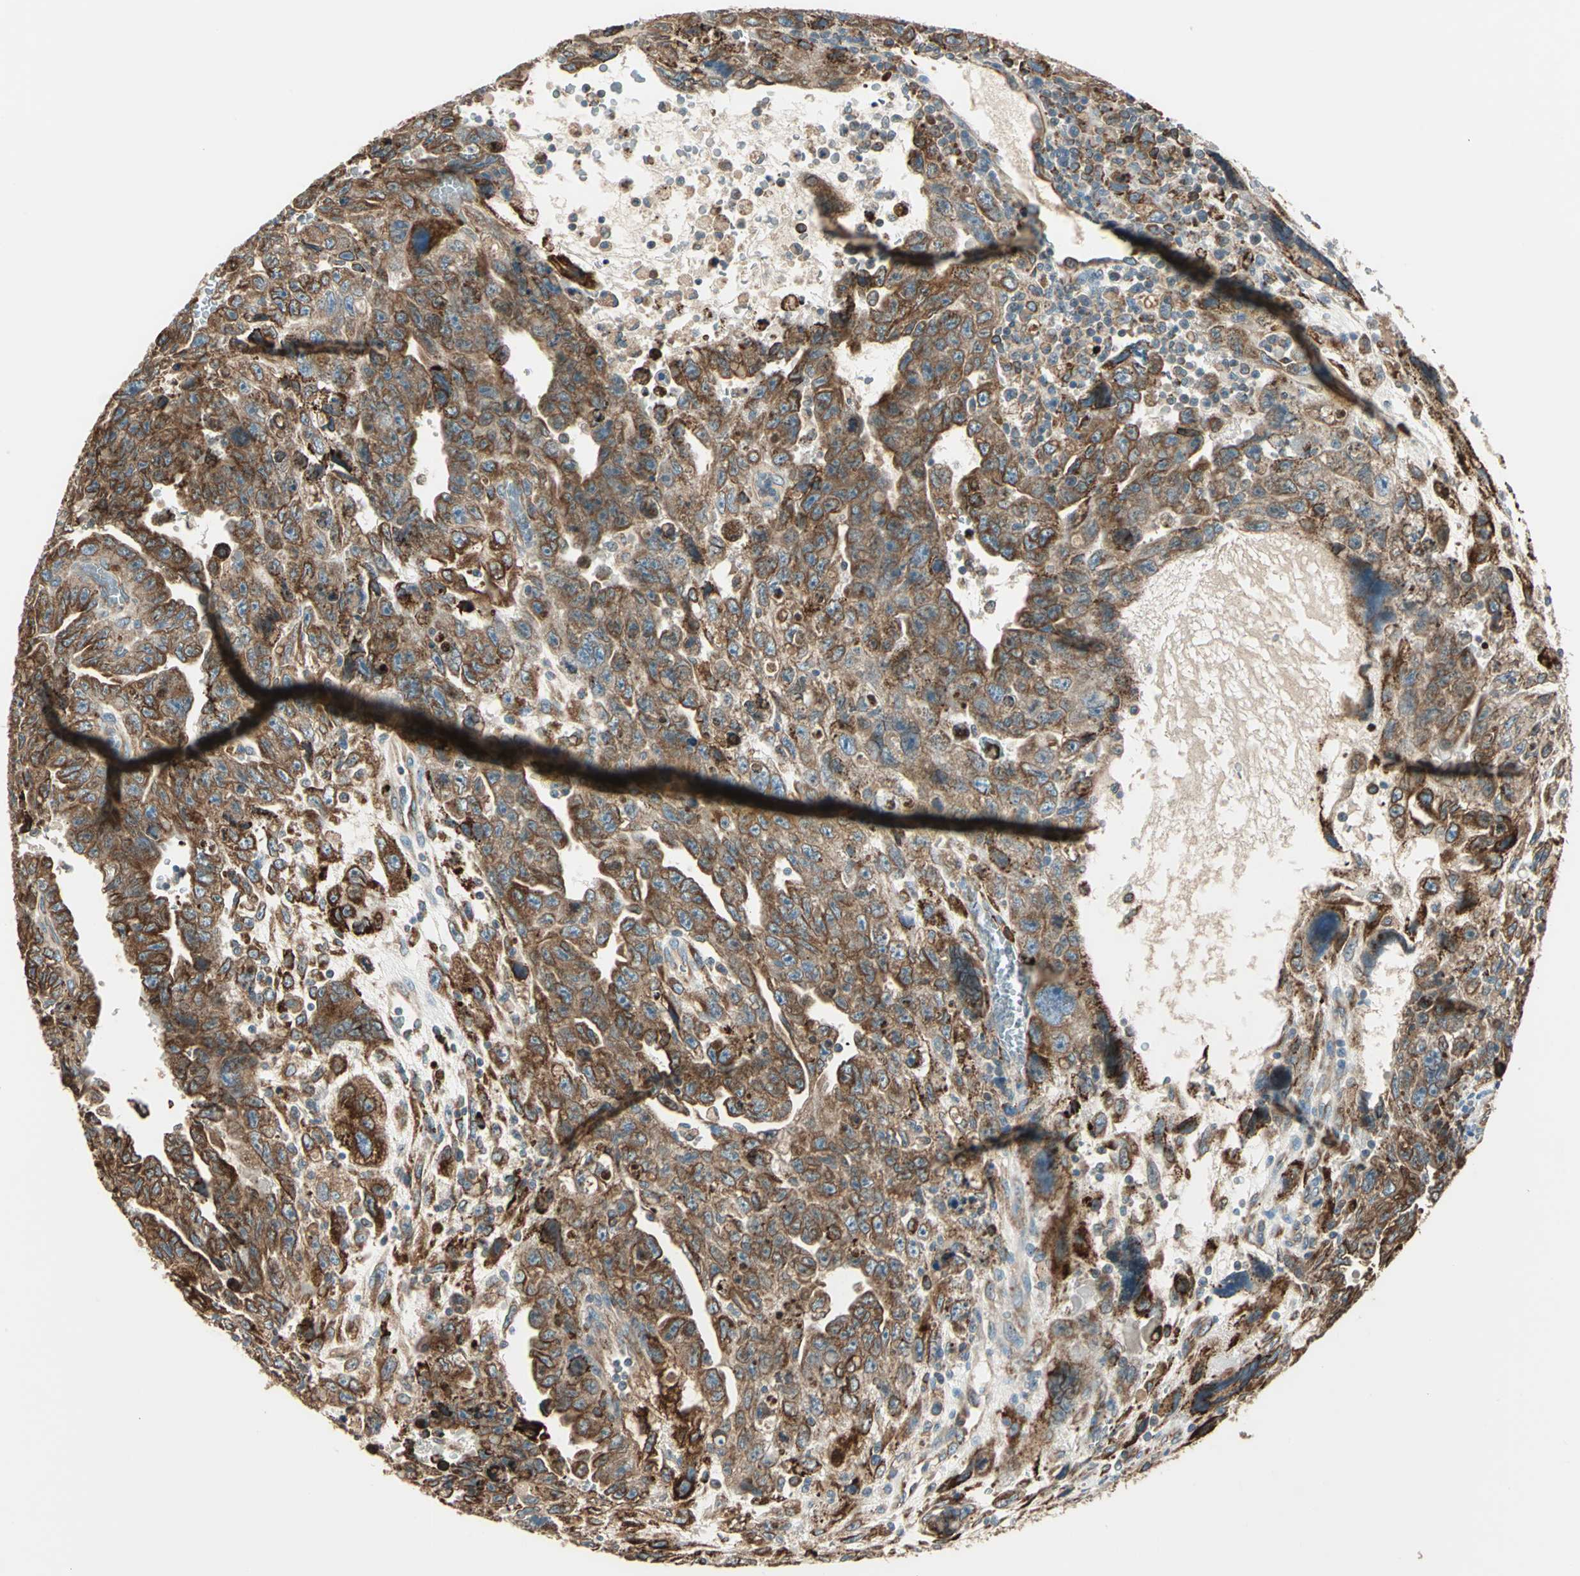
{"staining": {"intensity": "moderate", "quantity": ">75%", "location": "cytoplasmic/membranous"}, "tissue": "testis cancer", "cell_type": "Tumor cells", "image_type": "cancer", "snomed": [{"axis": "morphology", "description": "Carcinoma, Embryonal, NOS"}, {"axis": "topography", "description": "Testis"}], "caption": "IHC image of neoplastic tissue: human testis cancer (embryonal carcinoma) stained using immunohistochemistry (IHC) exhibits medium levels of moderate protein expression localized specifically in the cytoplasmic/membranous of tumor cells, appearing as a cytoplasmic/membranous brown color.", "gene": "PDIA4", "patient": {"sex": "male", "age": 28}}